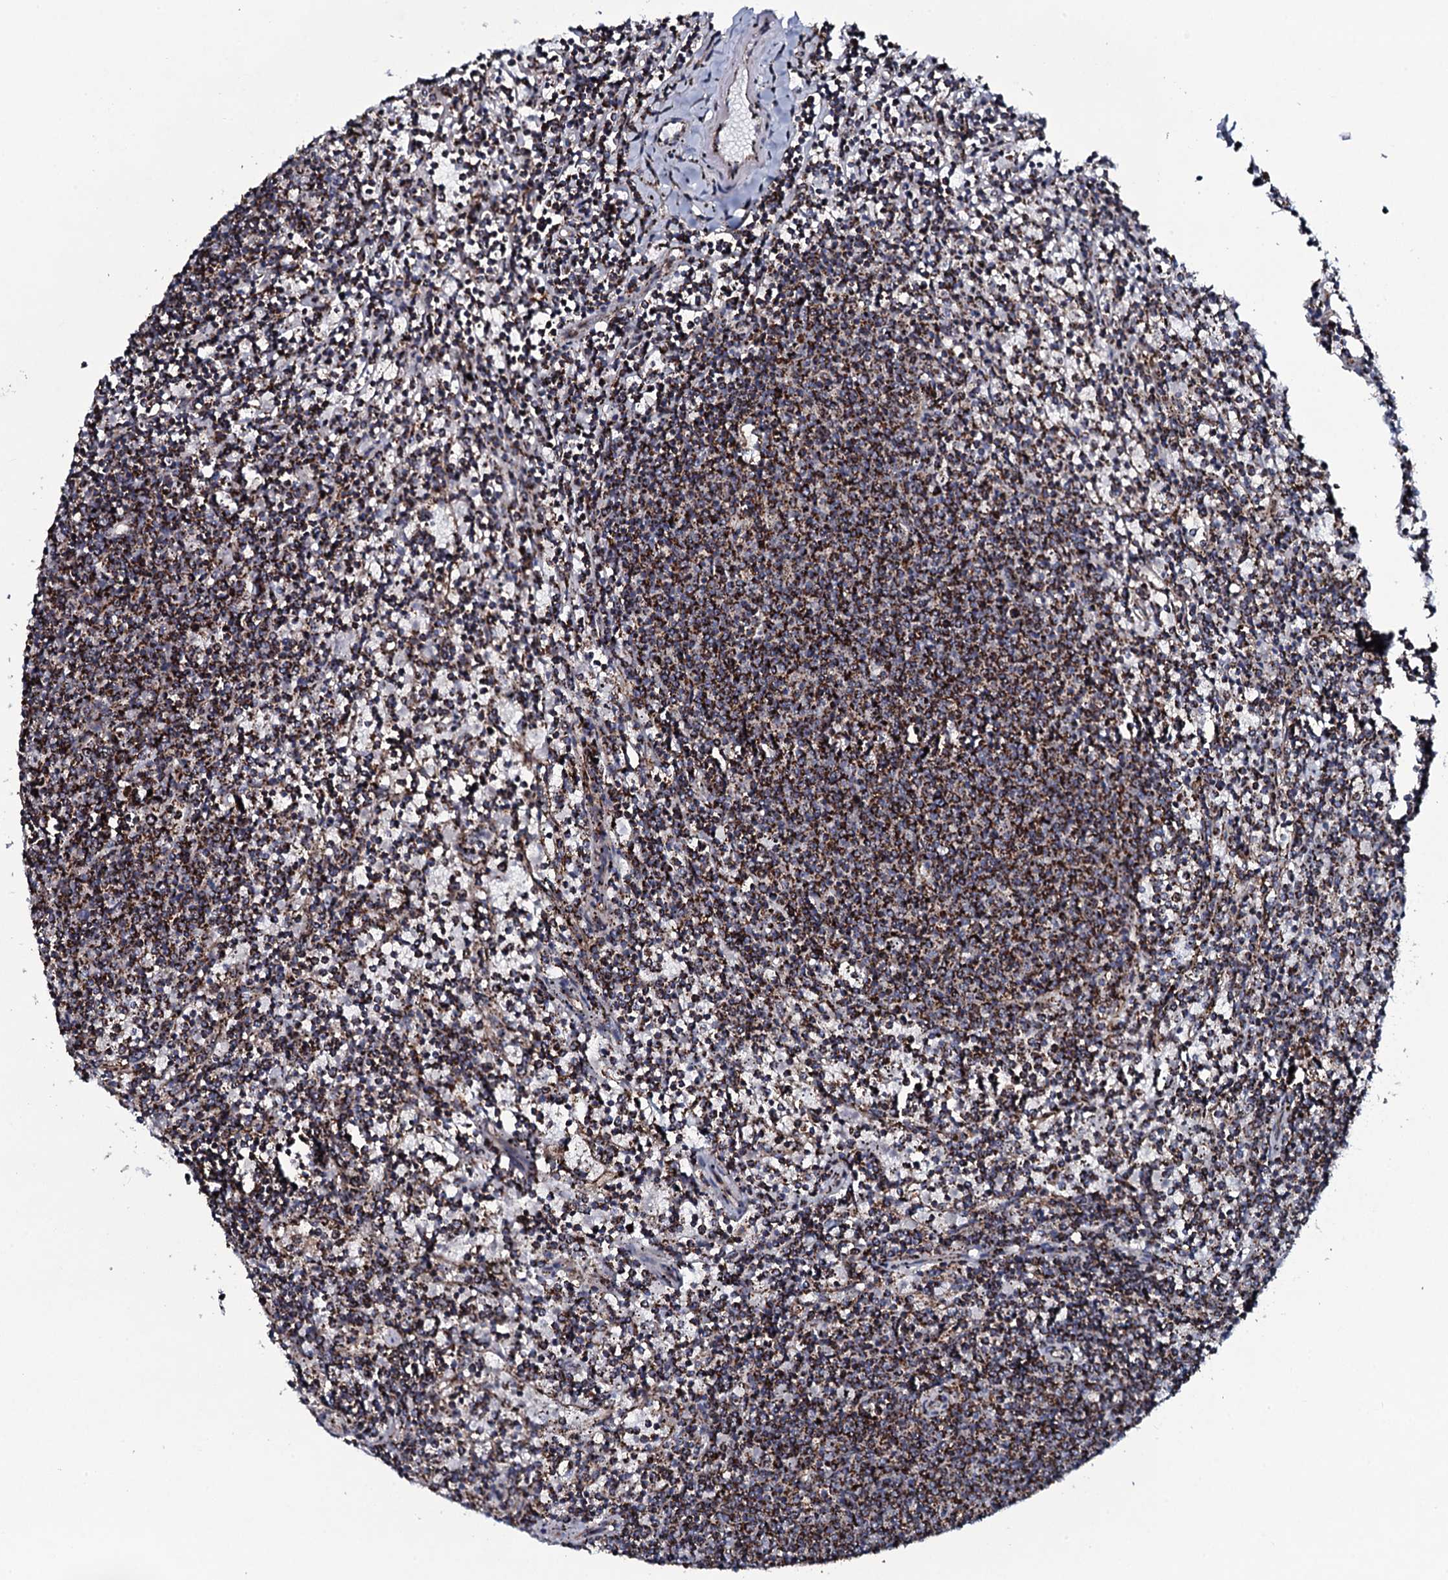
{"staining": {"intensity": "strong", "quantity": "25%-75%", "location": "cytoplasmic/membranous"}, "tissue": "lymphoma", "cell_type": "Tumor cells", "image_type": "cancer", "snomed": [{"axis": "morphology", "description": "Malignant lymphoma, non-Hodgkin's type, Low grade"}, {"axis": "topography", "description": "Spleen"}], "caption": "There is high levels of strong cytoplasmic/membranous expression in tumor cells of lymphoma, as demonstrated by immunohistochemical staining (brown color).", "gene": "EVC2", "patient": {"sex": "female", "age": 50}}